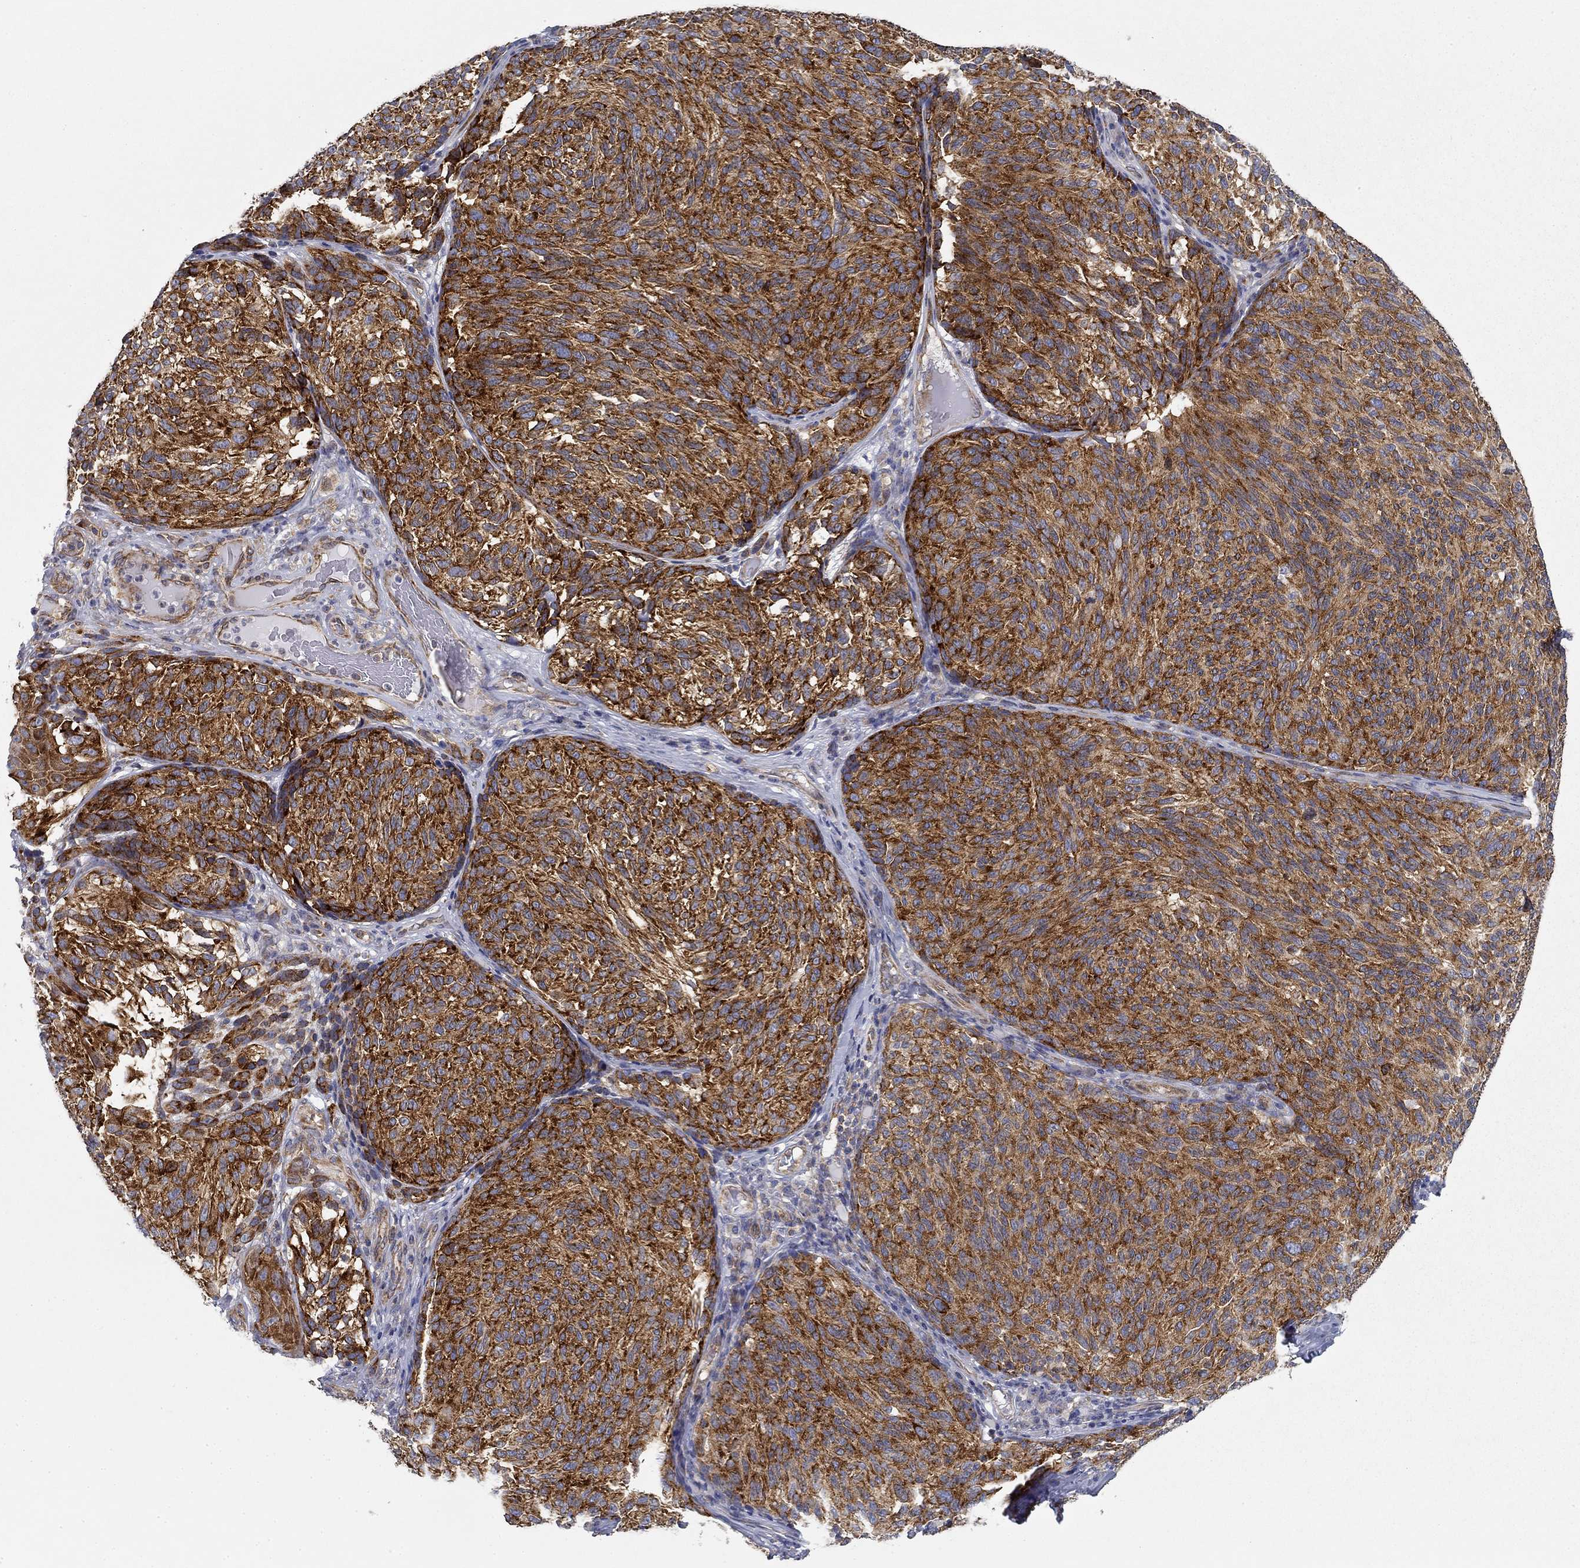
{"staining": {"intensity": "strong", "quantity": ">75%", "location": "cytoplasmic/membranous"}, "tissue": "melanoma", "cell_type": "Tumor cells", "image_type": "cancer", "snomed": [{"axis": "morphology", "description": "Malignant melanoma, NOS"}, {"axis": "topography", "description": "Skin"}], "caption": "Immunohistochemical staining of malignant melanoma exhibits strong cytoplasmic/membranous protein positivity in approximately >75% of tumor cells.", "gene": "FXR1", "patient": {"sex": "female", "age": 73}}